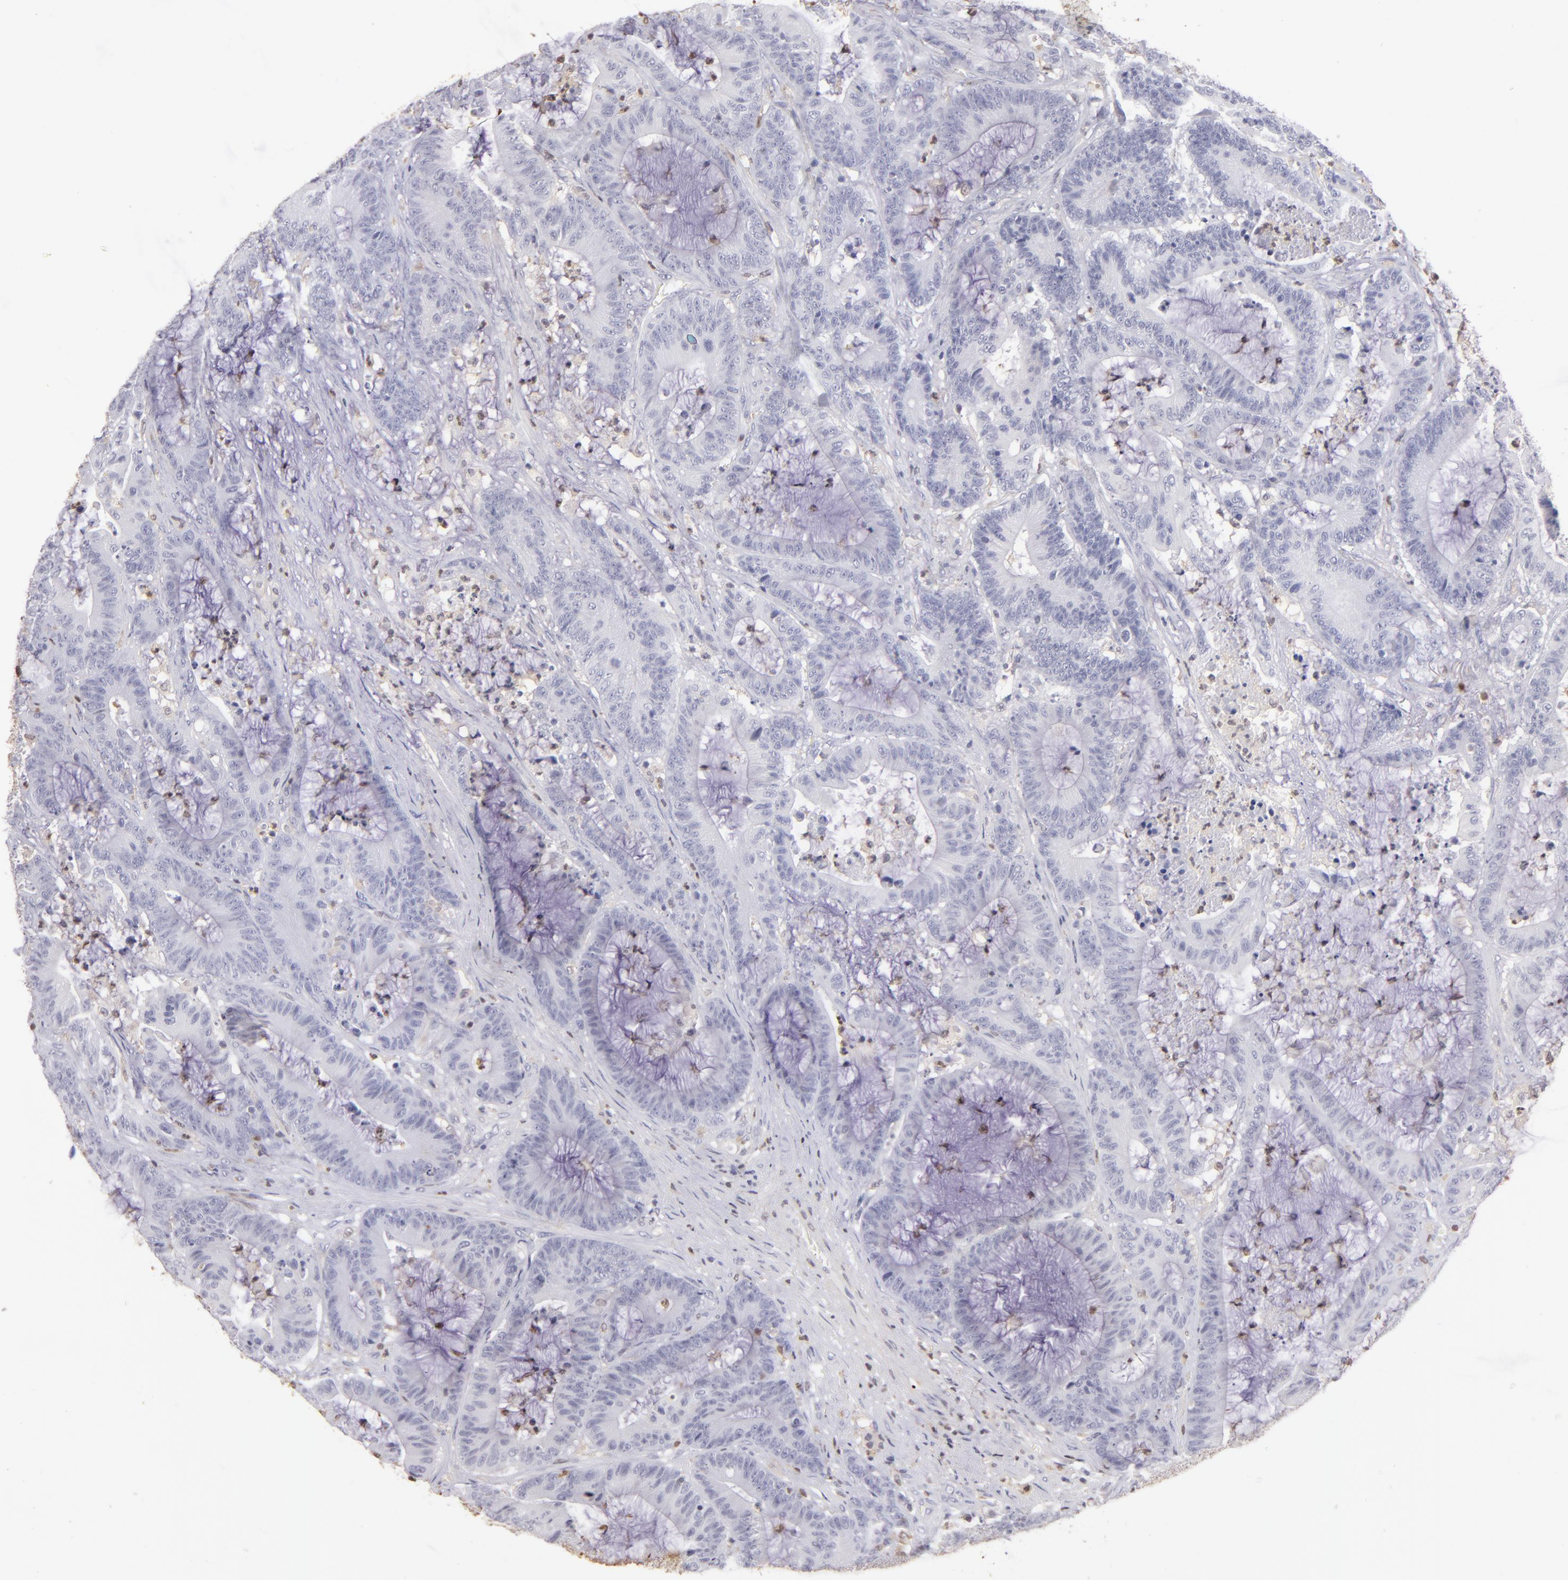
{"staining": {"intensity": "negative", "quantity": "none", "location": "none"}, "tissue": "colorectal cancer", "cell_type": "Tumor cells", "image_type": "cancer", "snomed": [{"axis": "morphology", "description": "Adenocarcinoma, NOS"}, {"axis": "topography", "description": "Colon"}], "caption": "A photomicrograph of human adenocarcinoma (colorectal) is negative for staining in tumor cells.", "gene": "S100A2", "patient": {"sex": "female", "age": 84}}